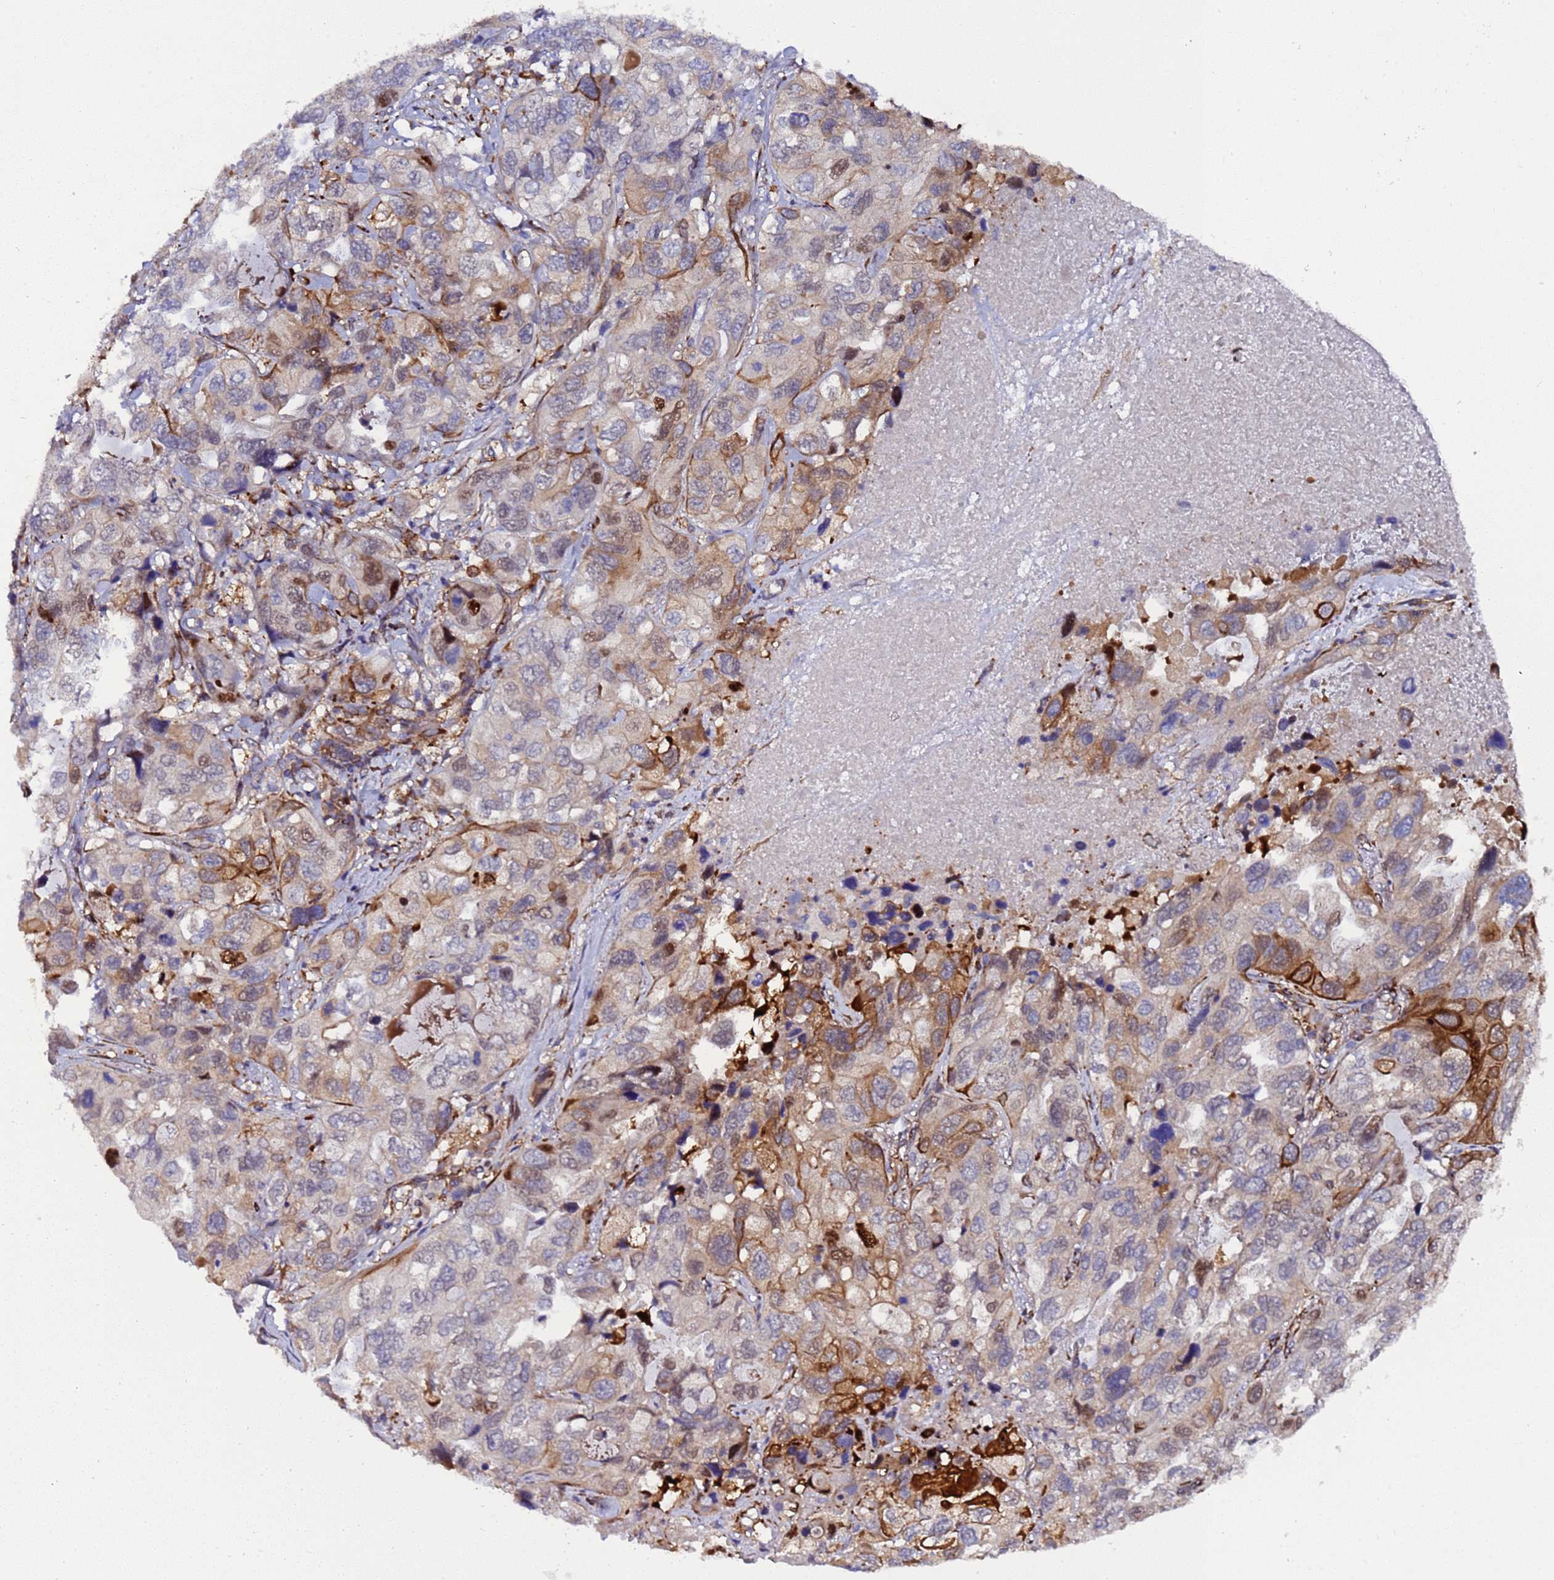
{"staining": {"intensity": "strong", "quantity": "<25%", "location": "cytoplasmic/membranous"}, "tissue": "lung cancer", "cell_type": "Tumor cells", "image_type": "cancer", "snomed": [{"axis": "morphology", "description": "Squamous cell carcinoma, NOS"}, {"axis": "topography", "description": "Lung"}], "caption": "Tumor cells demonstrate medium levels of strong cytoplasmic/membranous expression in approximately <25% of cells in human squamous cell carcinoma (lung).", "gene": "MOCS1", "patient": {"sex": "female", "age": 73}}